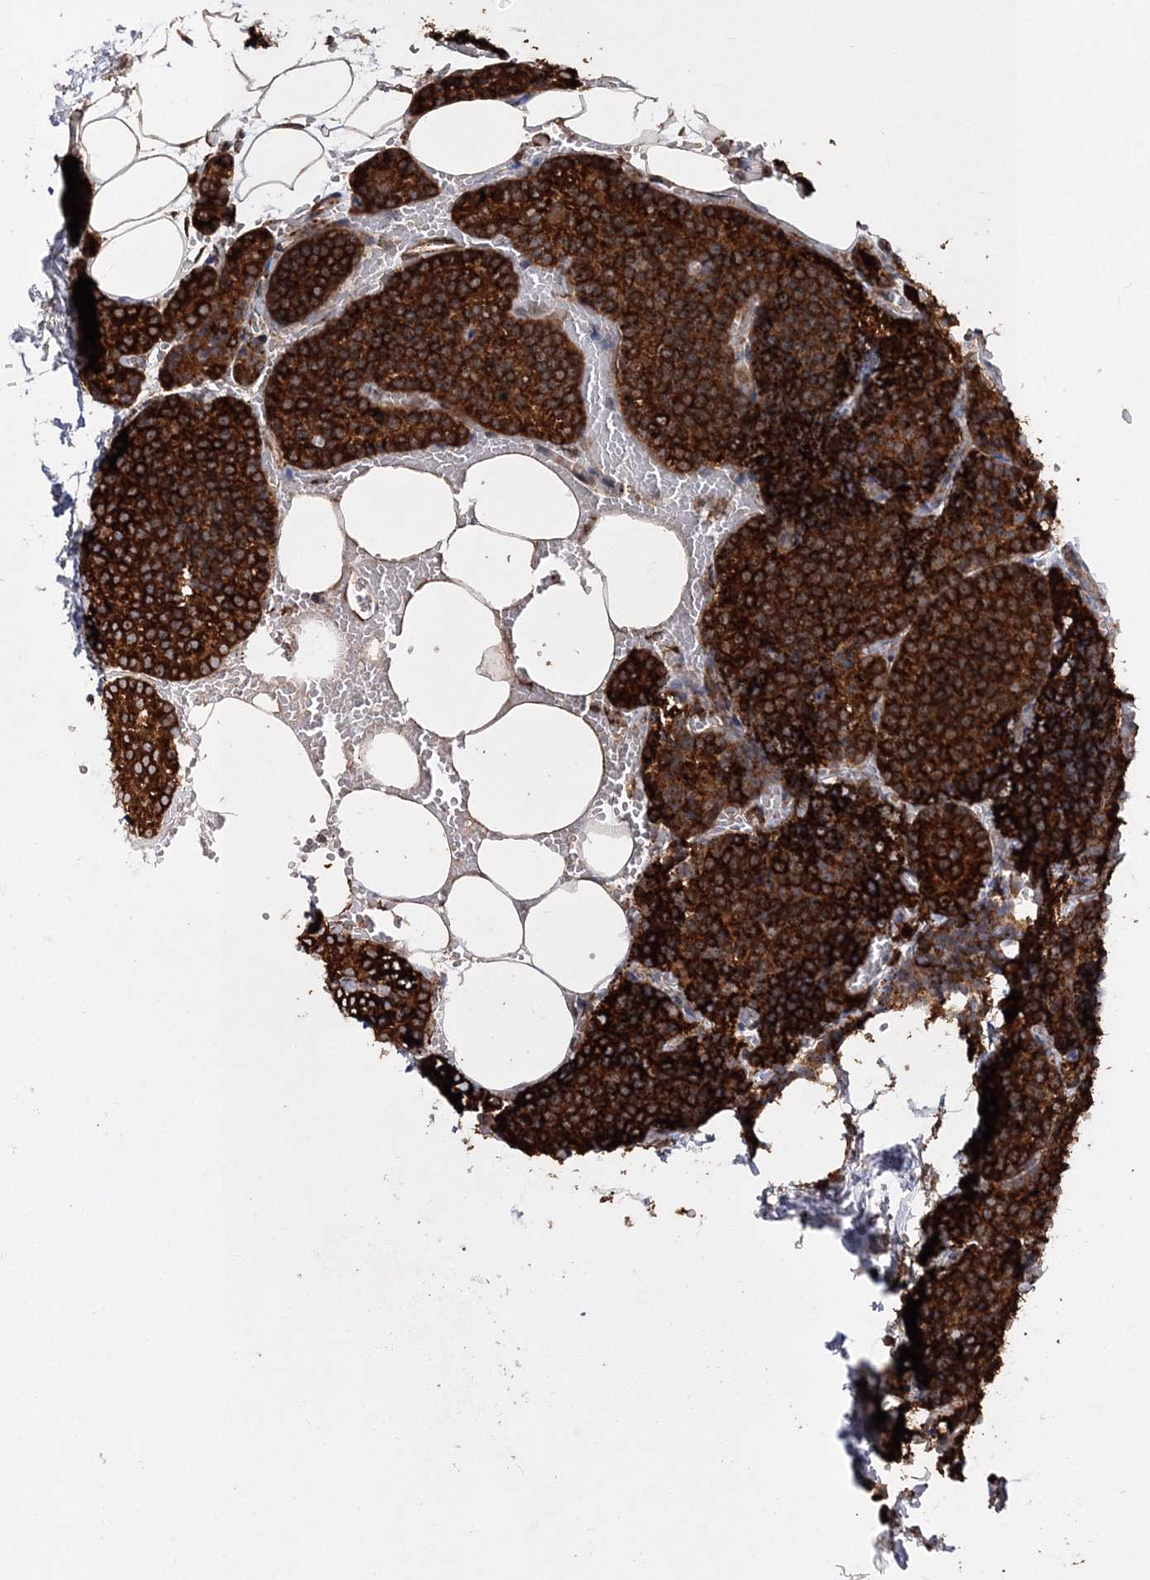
{"staining": {"intensity": "strong", "quantity": ">75%", "location": "cytoplasmic/membranous"}, "tissue": "parathyroid gland", "cell_type": "Glandular cells", "image_type": "normal", "snomed": [{"axis": "morphology", "description": "Normal tissue, NOS"}, {"axis": "topography", "description": "Parathyroid gland"}], "caption": "The photomicrograph exhibits immunohistochemical staining of benign parathyroid gland. There is strong cytoplasmic/membranous staining is seen in about >75% of glandular cells. (DAB (3,3'-diaminobenzidine) IHC with brightfield microscopy, high magnification).", "gene": "SCRN3", "patient": {"sex": "male", "age": 58}}